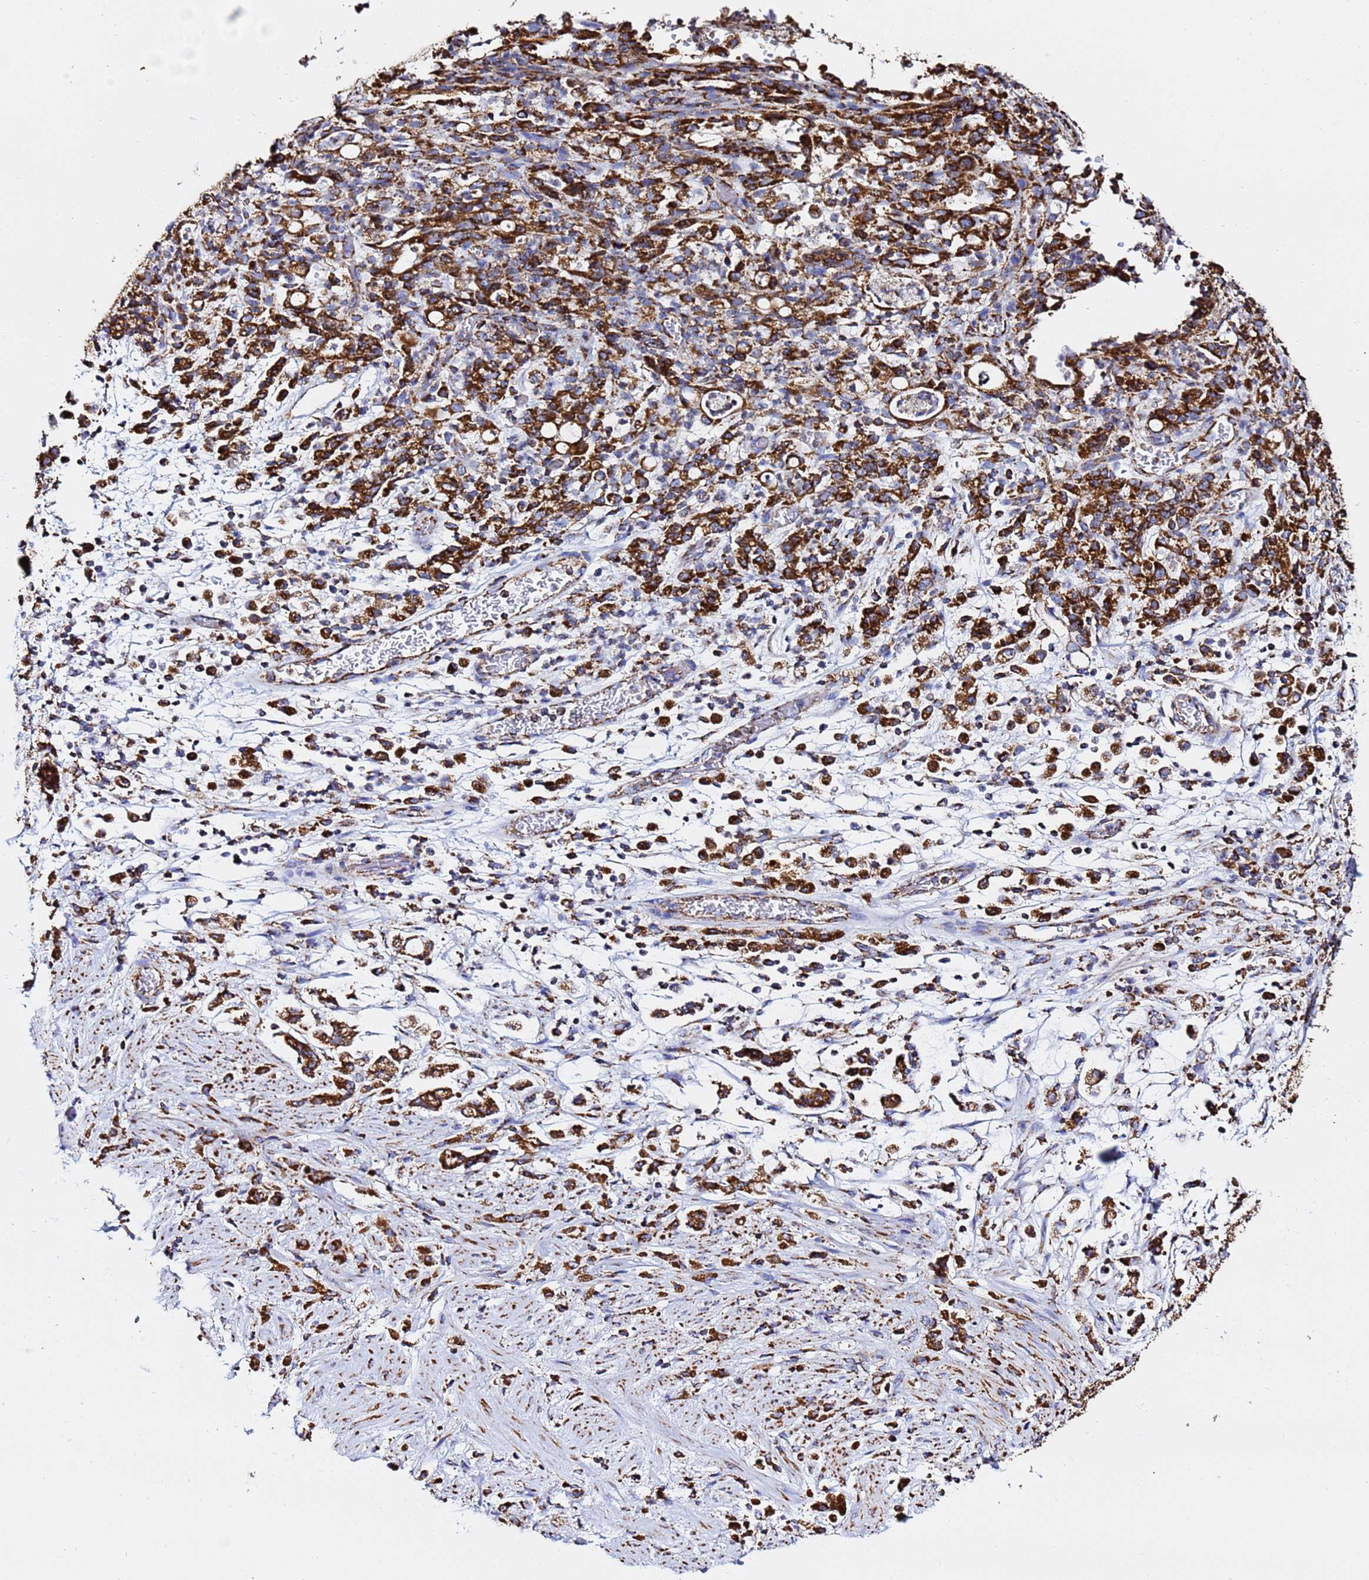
{"staining": {"intensity": "strong", "quantity": ">75%", "location": "cytoplasmic/membranous"}, "tissue": "stomach cancer", "cell_type": "Tumor cells", "image_type": "cancer", "snomed": [{"axis": "morphology", "description": "Adenocarcinoma, NOS"}, {"axis": "topography", "description": "Stomach"}], "caption": "Human stomach cancer (adenocarcinoma) stained for a protein (brown) shows strong cytoplasmic/membranous positive expression in approximately >75% of tumor cells.", "gene": "PHB2", "patient": {"sex": "female", "age": 60}}